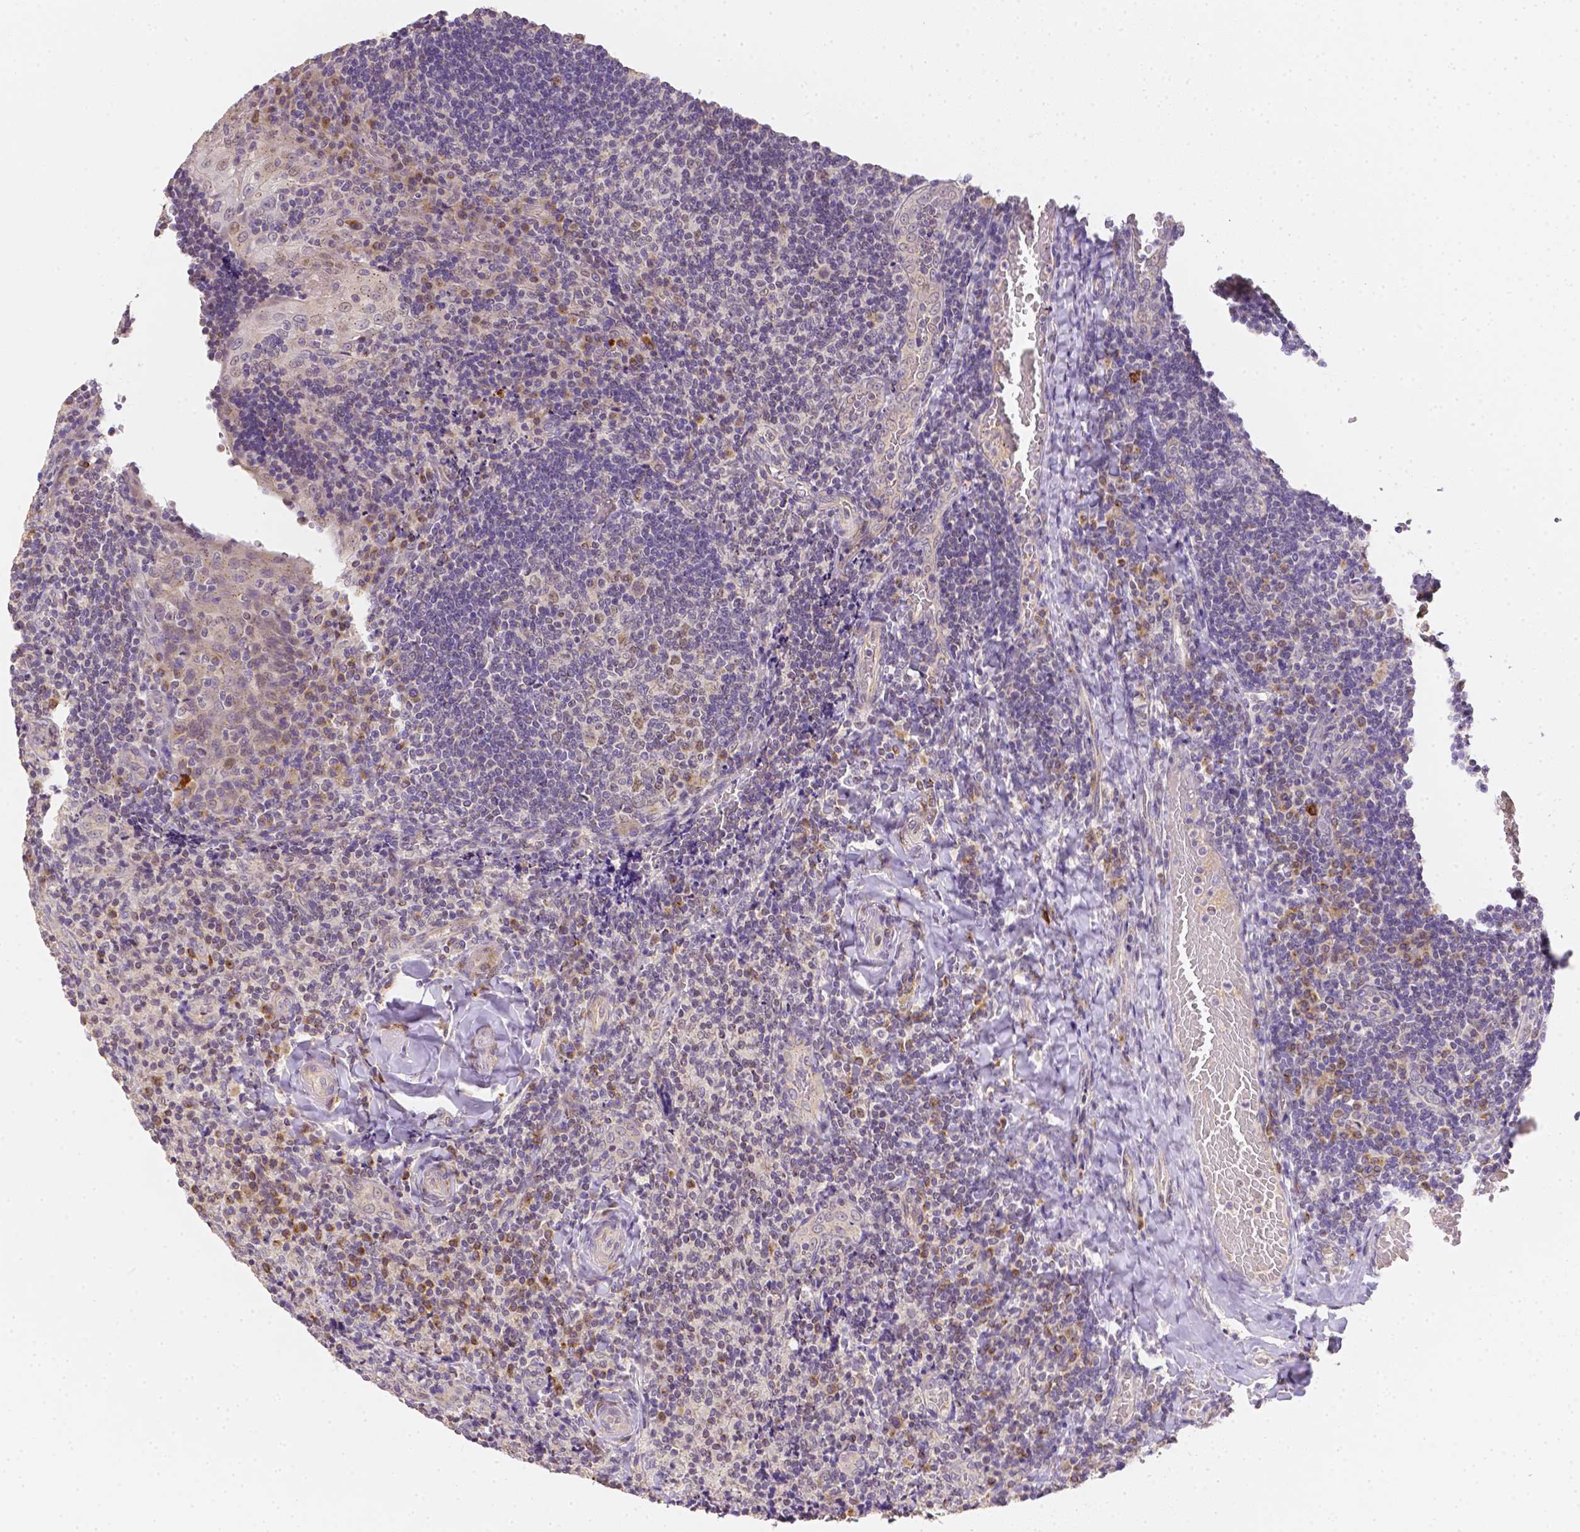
{"staining": {"intensity": "negative", "quantity": "none", "location": "none"}, "tissue": "tonsil", "cell_type": "Germinal center cells", "image_type": "normal", "snomed": [{"axis": "morphology", "description": "Normal tissue, NOS"}, {"axis": "topography", "description": "Tonsil"}], "caption": "The photomicrograph displays no staining of germinal center cells in unremarkable tonsil. (DAB immunohistochemistry (IHC) visualized using brightfield microscopy, high magnification).", "gene": "C10orf67", "patient": {"sex": "male", "age": 17}}